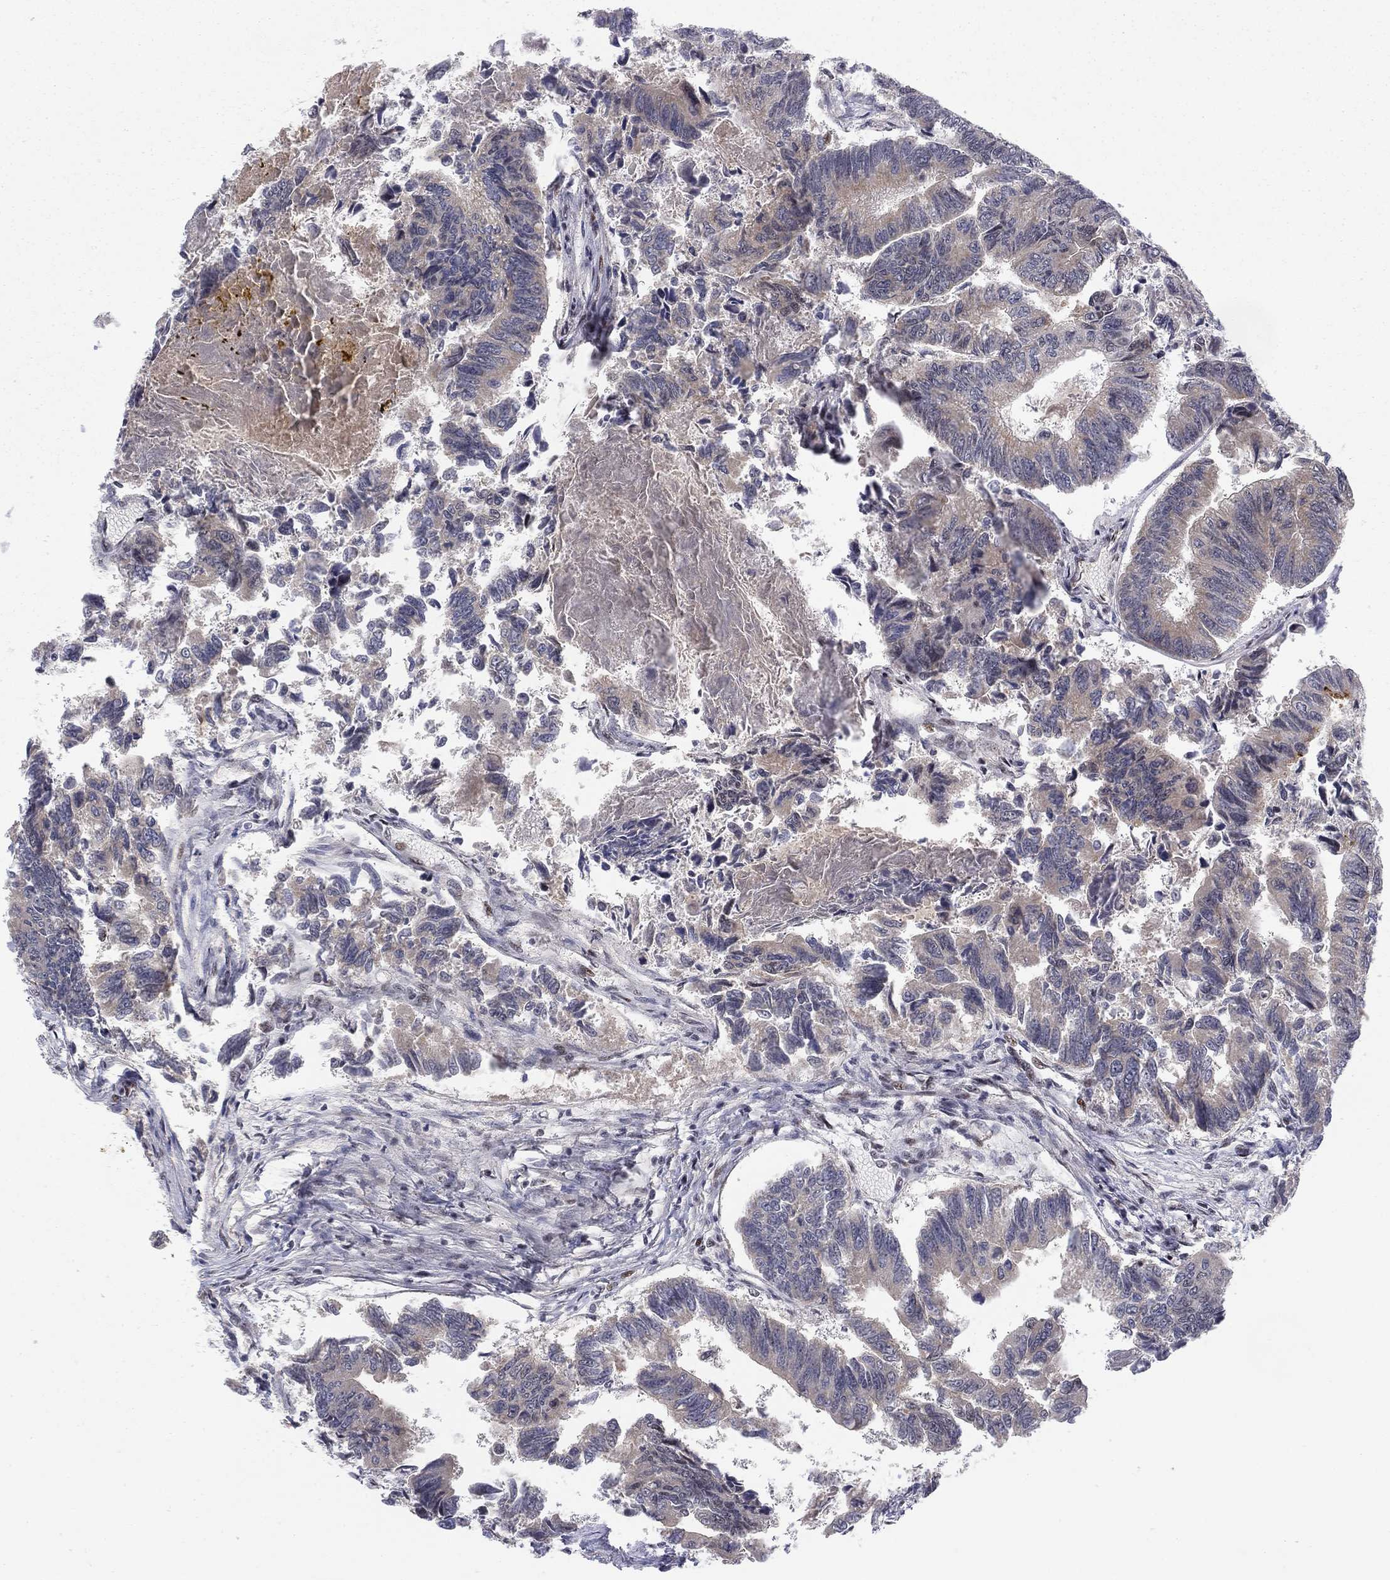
{"staining": {"intensity": "weak", "quantity": "<25%", "location": "cytoplasmic/membranous"}, "tissue": "colorectal cancer", "cell_type": "Tumor cells", "image_type": "cancer", "snomed": [{"axis": "morphology", "description": "Adenocarcinoma, NOS"}, {"axis": "topography", "description": "Colon"}], "caption": "The IHC histopathology image has no significant positivity in tumor cells of colorectal cancer tissue.", "gene": "ZNF395", "patient": {"sex": "female", "age": 65}}